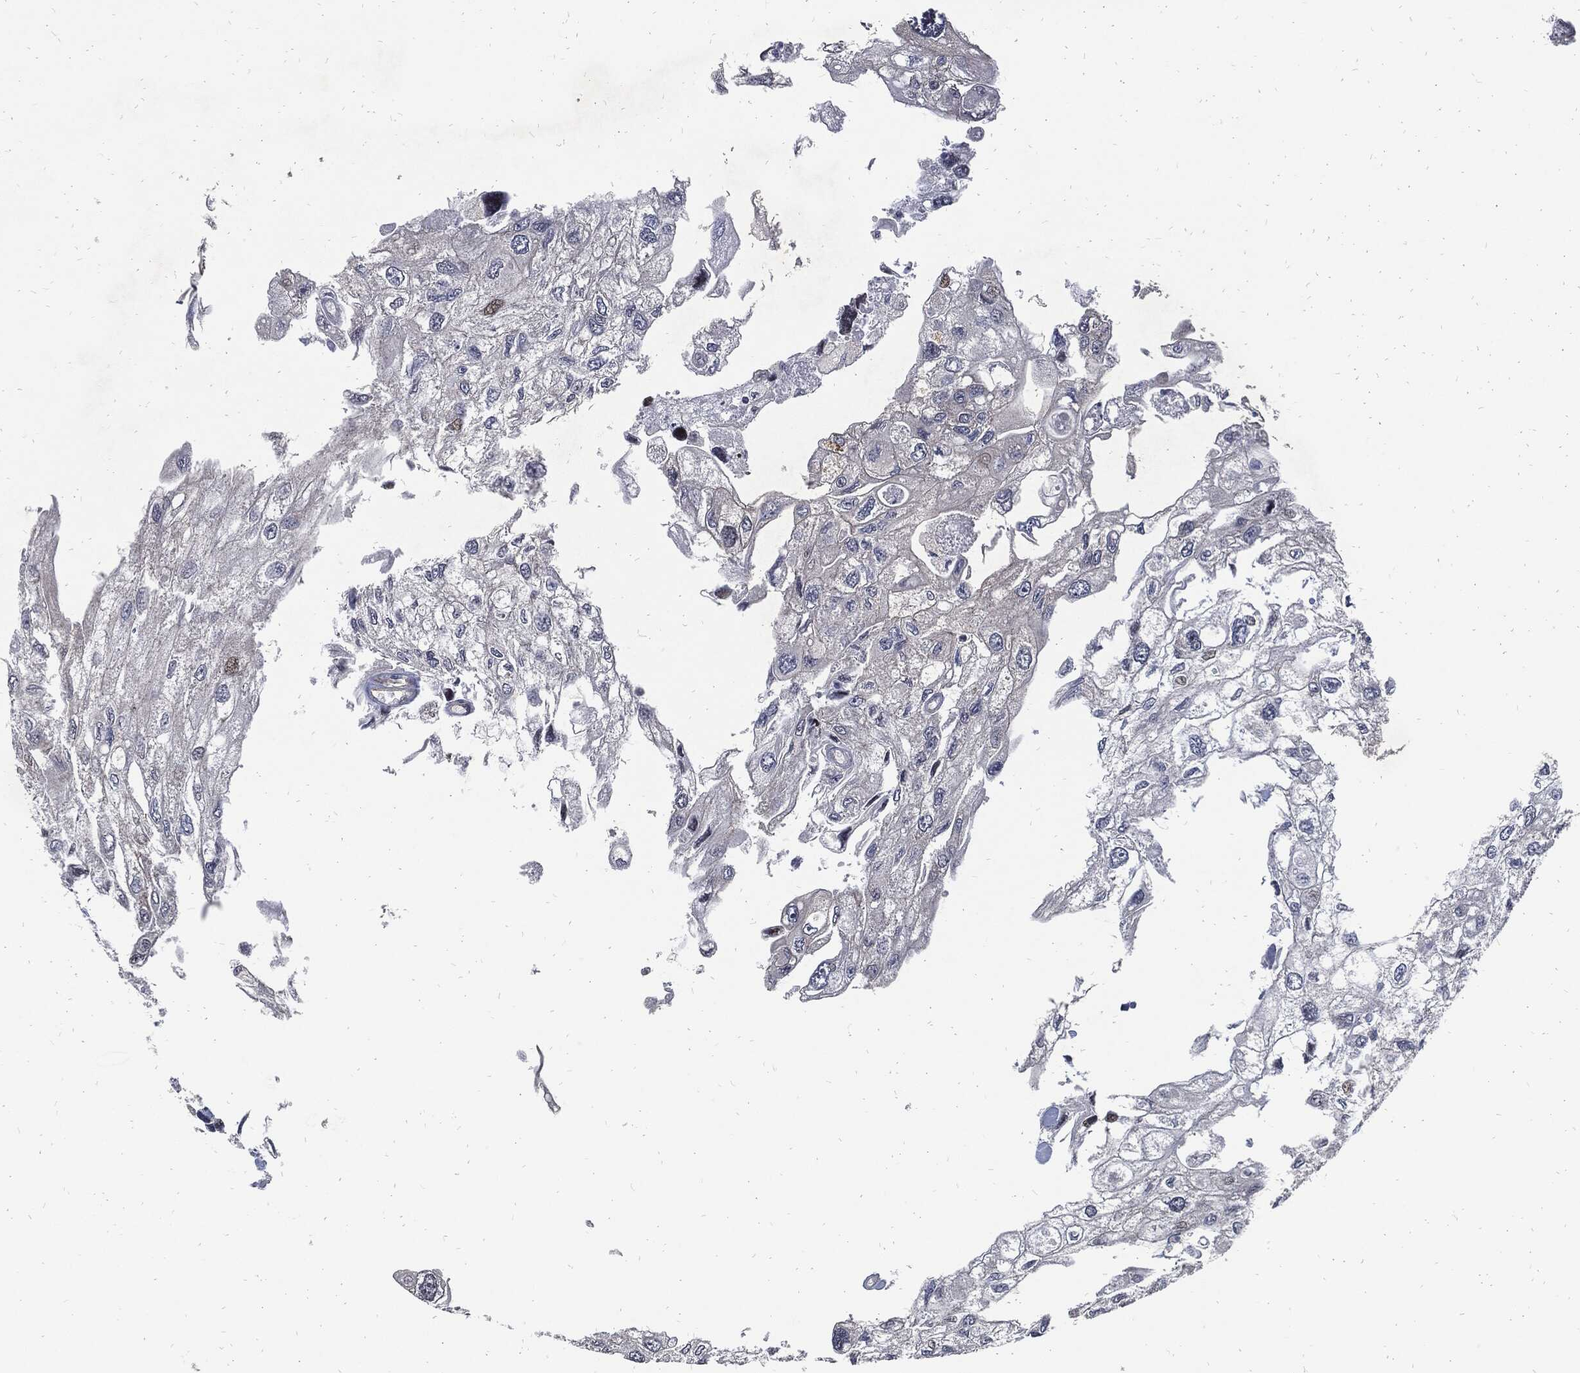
{"staining": {"intensity": "weak", "quantity": "<25%", "location": "nuclear"}, "tissue": "urothelial cancer", "cell_type": "Tumor cells", "image_type": "cancer", "snomed": [{"axis": "morphology", "description": "Urothelial carcinoma, High grade"}, {"axis": "topography", "description": "Urinary bladder"}], "caption": "Immunohistochemistry (IHC) of human urothelial cancer displays no expression in tumor cells.", "gene": "ZNF775", "patient": {"sex": "male", "age": 59}}